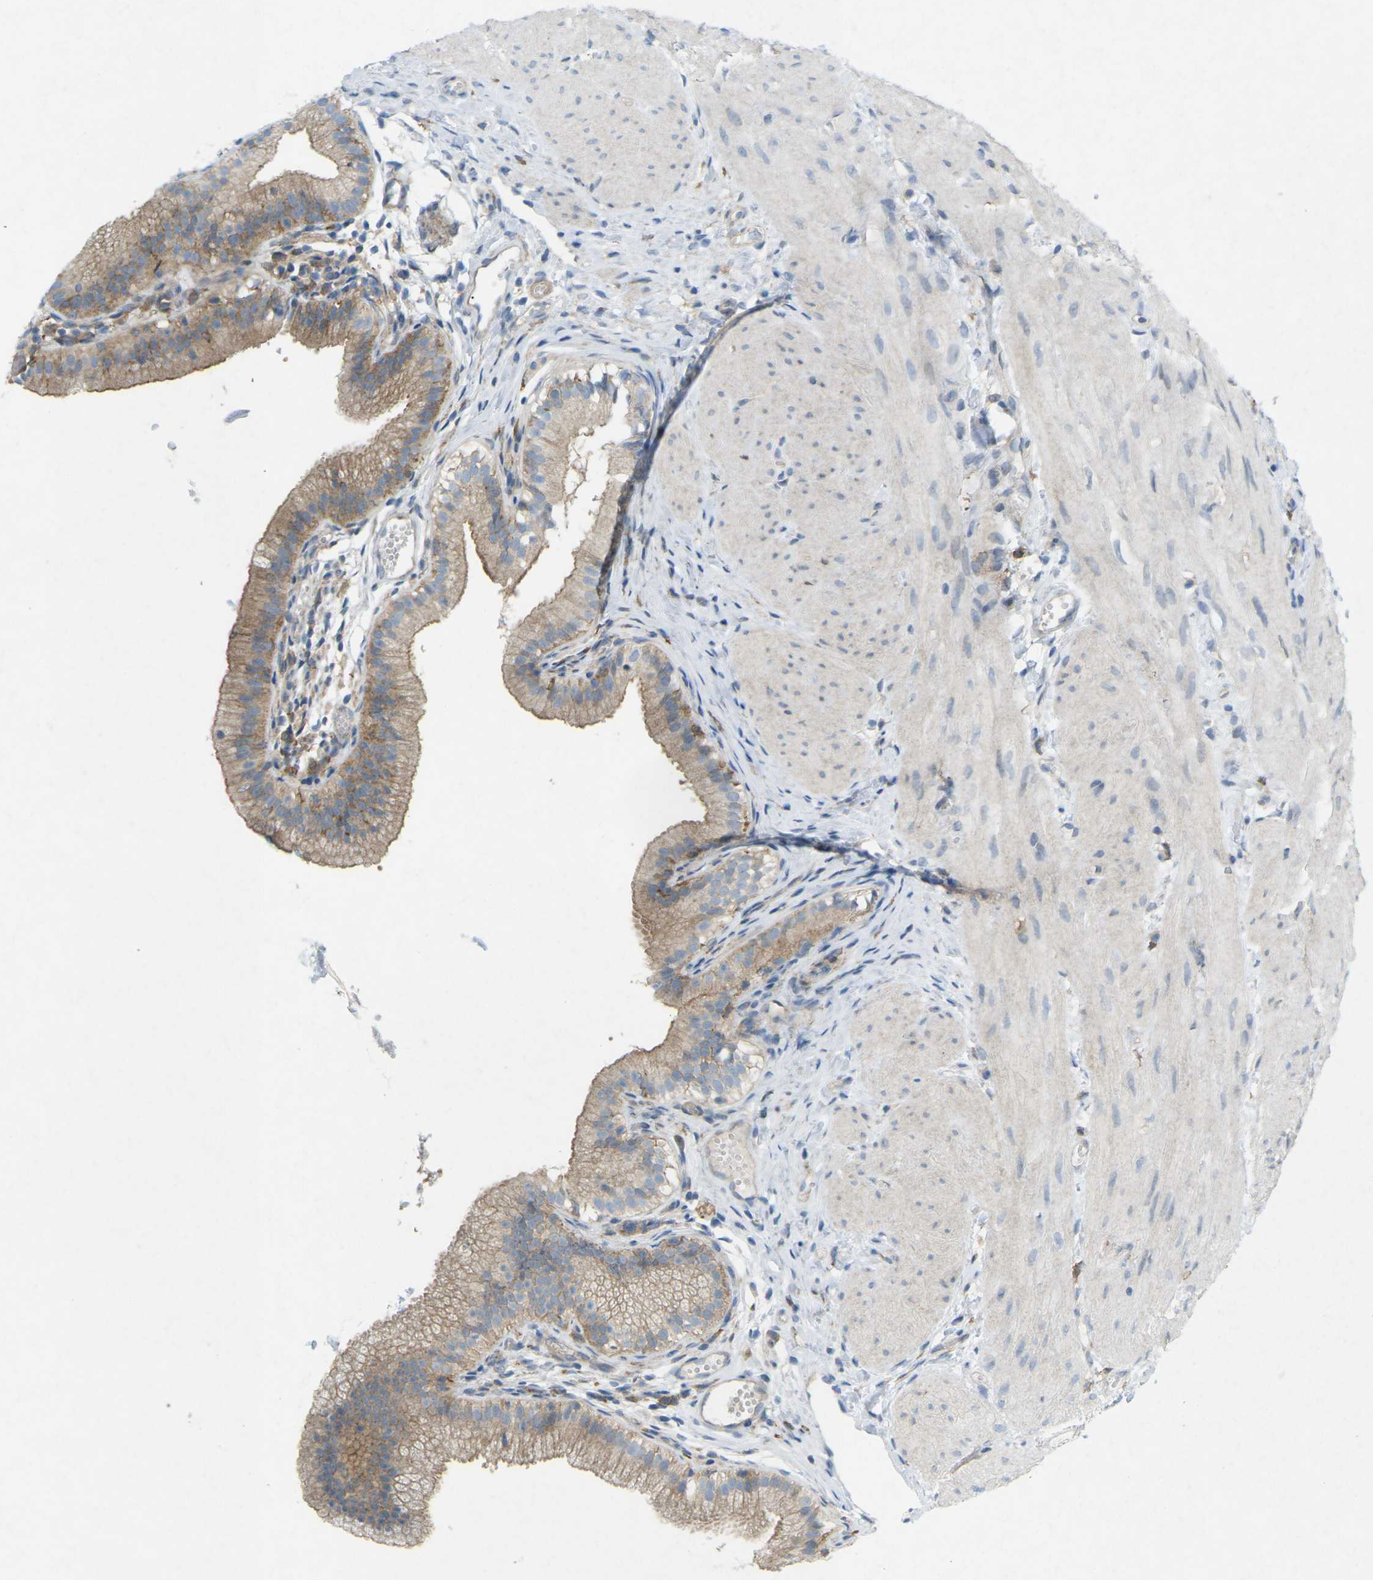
{"staining": {"intensity": "moderate", "quantity": ">75%", "location": "cytoplasmic/membranous"}, "tissue": "gallbladder", "cell_type": "Glandular cells", "image_type": "normal", "snomed": [{"axis": "morphology", "description": "Normal tissue, NOS"}, {"axis": "topography", "description": "Gallbladder"}], "caption": "Brown immunohistochemical staining in normal human gallbladder displays moderate cytoplasmic/membranous staining in approximately >75% of glandular cells. The staining was performed using DAB (3,3'-diaminobenzidine), with brown indicating positive protein expression. Nuclei are stained blue with hematoxylin.", "gene": "STK11", "patient": {"sex": "female", "age": 26}}